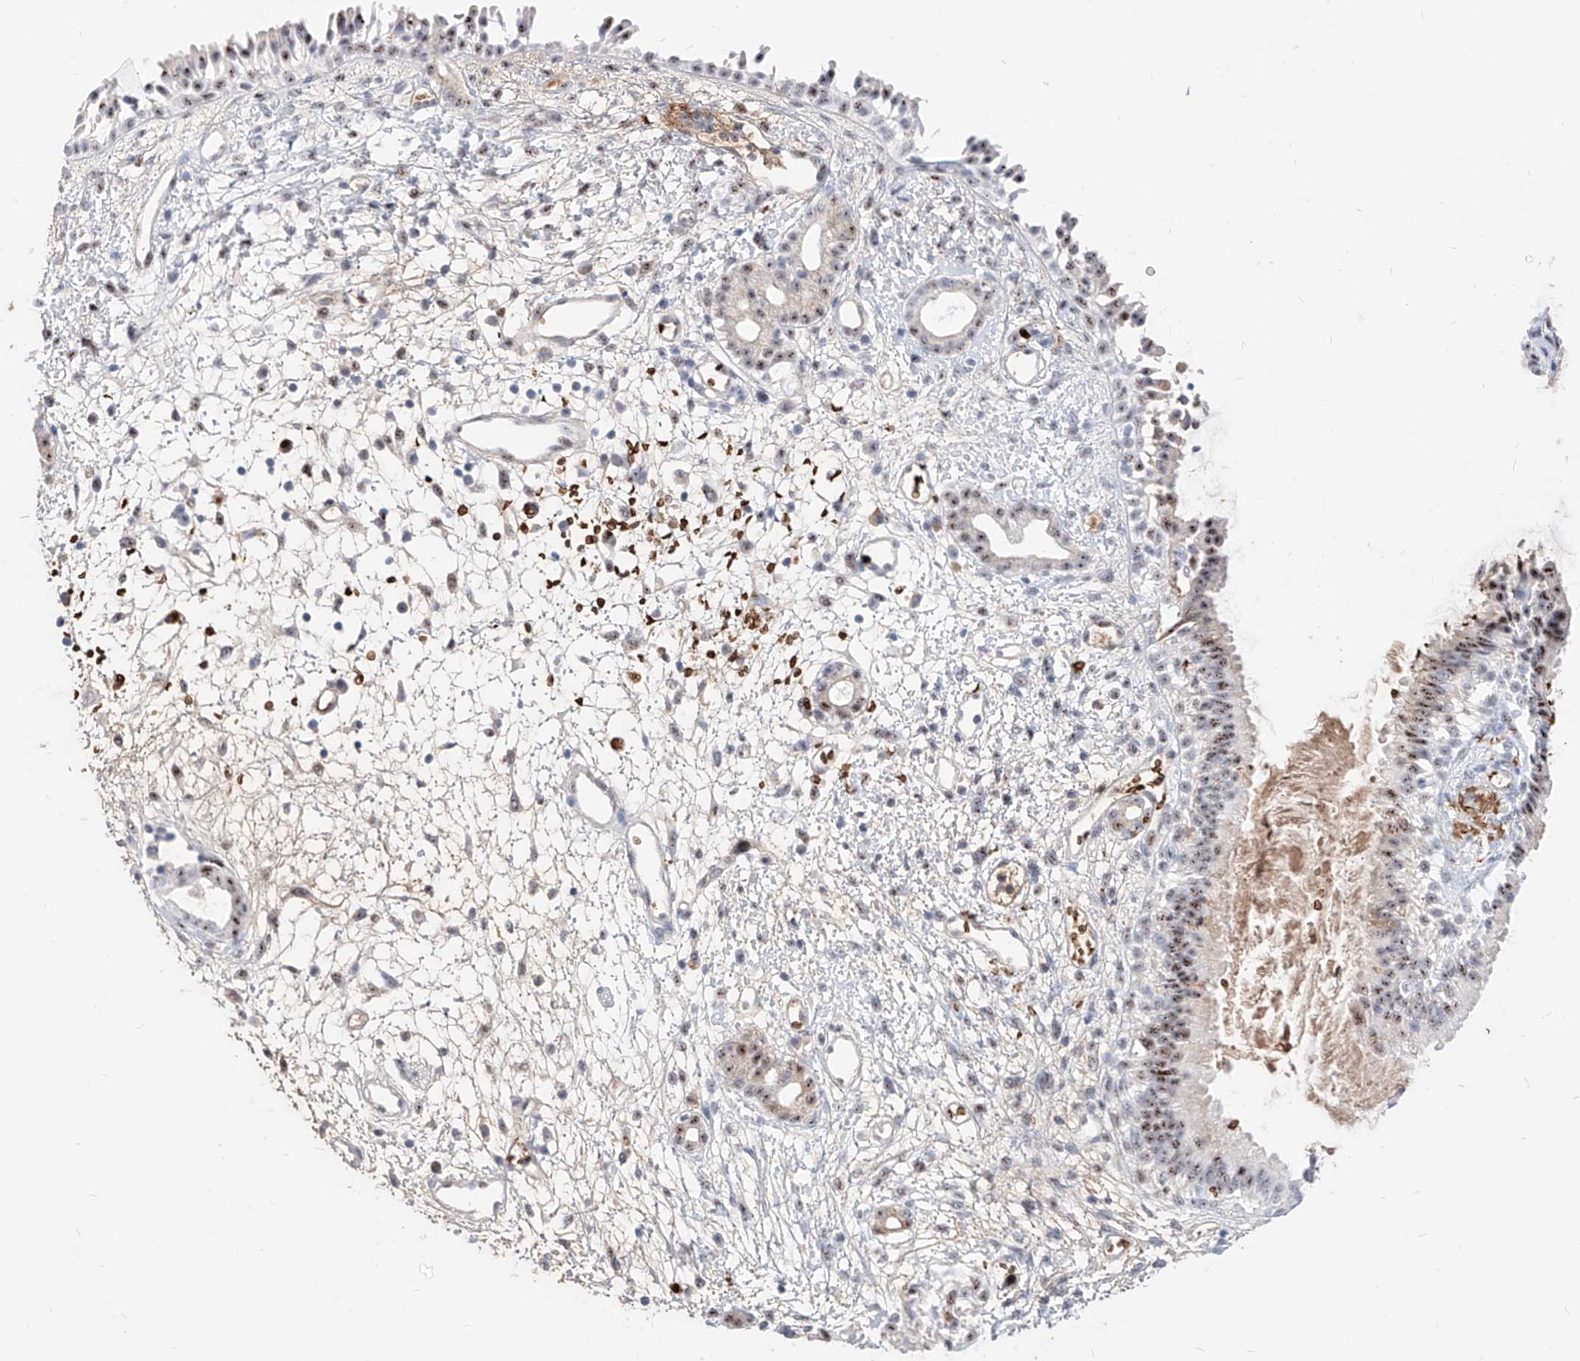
{"staining": {"intensity": "strong", "quantity": ">75%", "location": "nuclear"}, "tissue": "nasopharynx", "cell_type": "Respiratory epithelial cells", "image_type": "normal", "snomed": [{"axis": "morphology", "description": "Normal tissue, NOS"}, {"axis": "topography", "description": "Nasopharynx"}], "caption": "A brown stain highlights strong nuclear expression of a protein in respiratory epithelial cells of unremarkable human nasopharynx. The staining is performed using DAB brown chromogen to label protein expression. The nuclei are counter-stained blue using hematoxylin.", "gene": "ZFP42", "patient": {"sex": "male", "age": 22}}